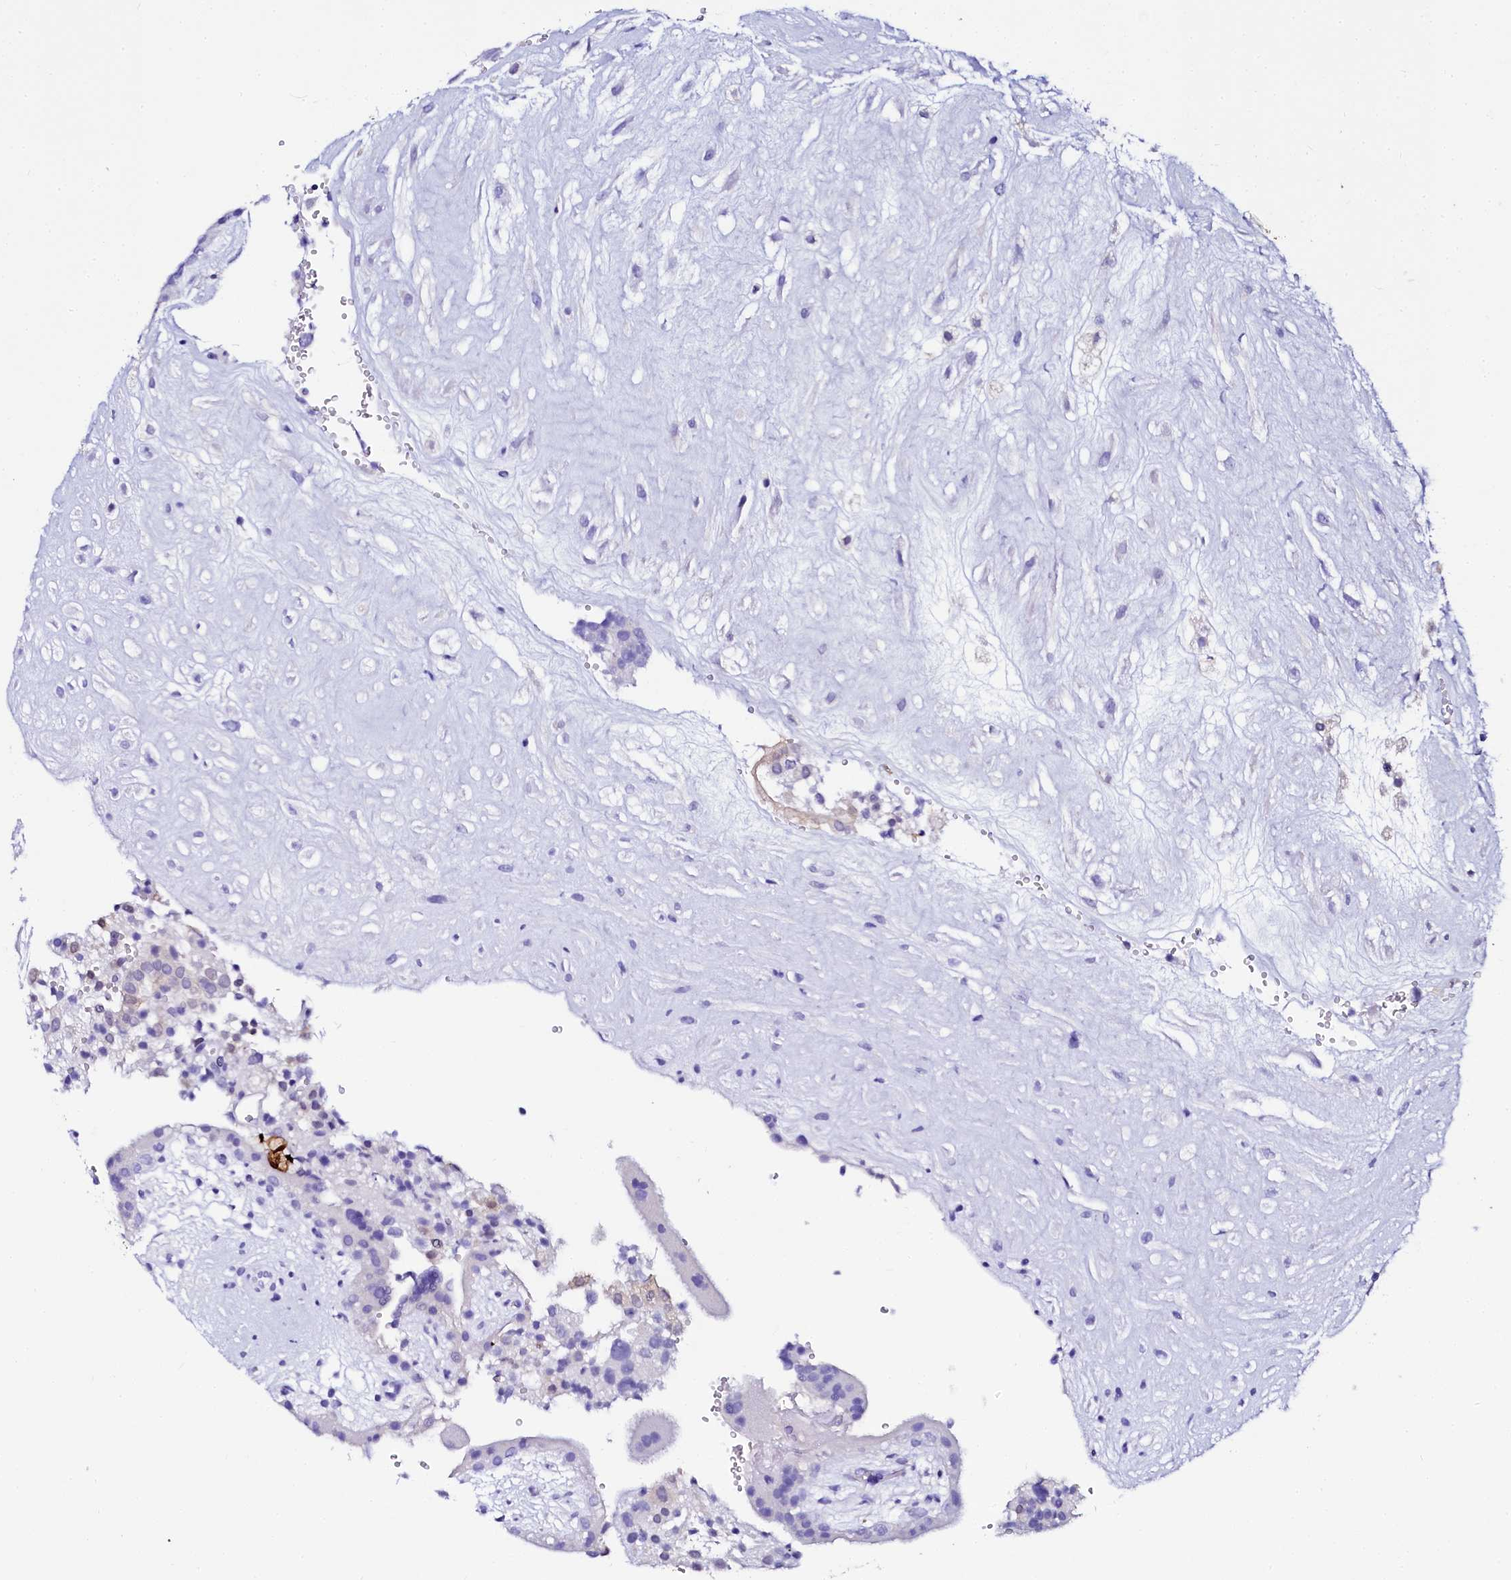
{"staining": {"intensity": "negative", "quantity": "none", "location": "none"}, "tissue": "placenta", "cell_type": "Decidual cells", "image_type": "normal", "snomed": [{"axis": "morphology", "description": "Normal tissue, NOS"}, {"axis": "topography", "description": "Placenta"}], "caption": "Immunohistochemistry (IHC) of benign human placenta displays no staining in decidual cells.", "gene": "SORD", "patient": {"sex": "female", "age": 18}}